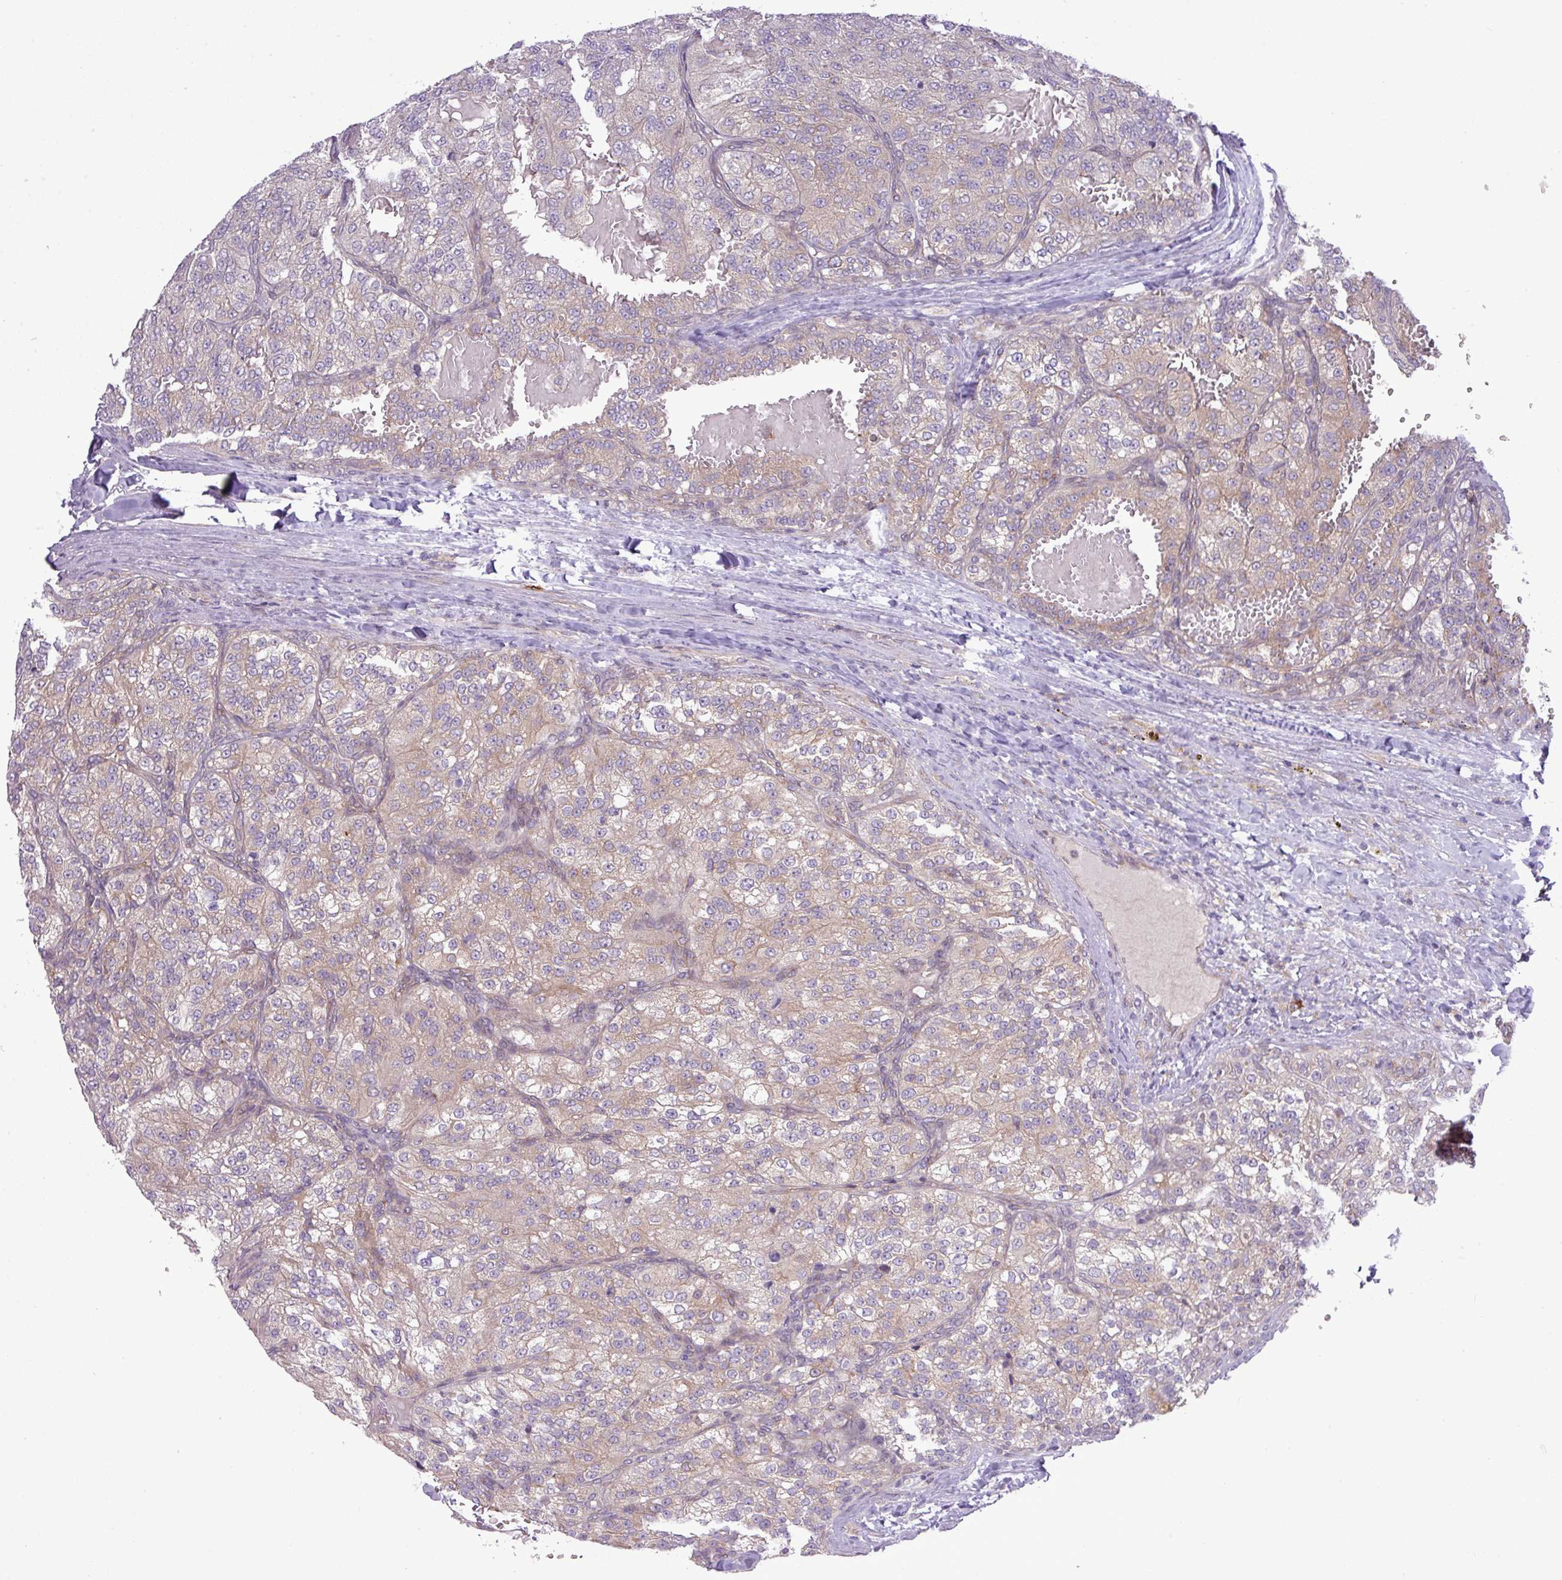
{"staining": {"intensity": "weak", "quantity": "<25%", "location": "cytoplasmic/membranous"}, "tissue": "renal cancer", "cell_type": "Tumor cells", "image_type": "cancer", "snomed": [{"axis": "morphology", "description": "Adenocarcinoma, NOS"}, {"axis": "topography", "description": "Kidney"}], "caption": "Immunohistochemistry (IHC) histopathology image of neoplastic tissue: human renal adenocarcinoma stained with DAB exhibits no significant protein staining in tumor cells.", "gene": "FAM222B", "patient": {"sex": "female", "age": 63}}